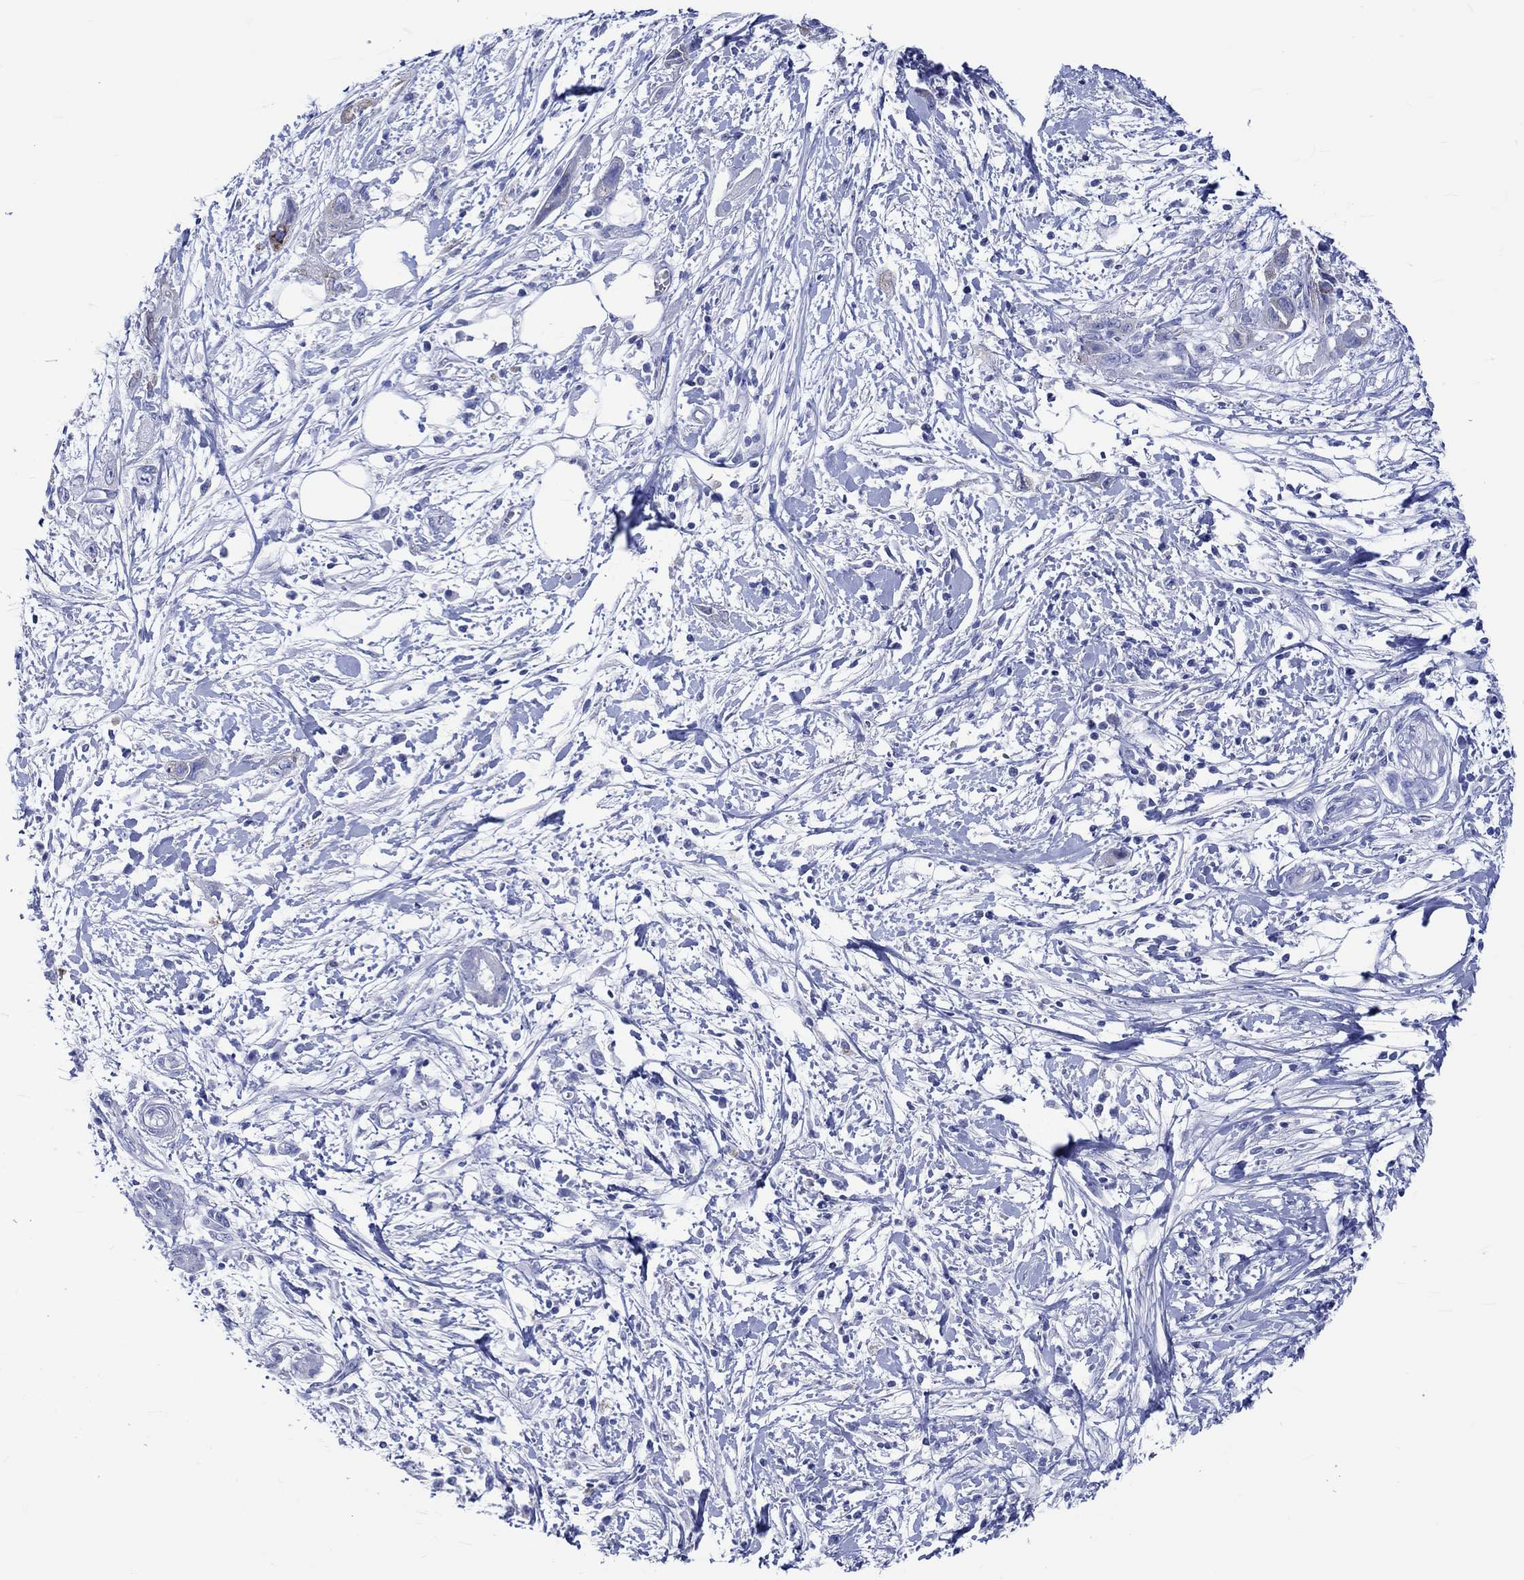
{"staining": {"intensity": "negative", "quantity": "none", "location": "none"}, "tissue": "pancreatic cancer", "cell_type": "Tumor cells", "image_type": "cancer", "snomed": [{"axis": "morphology", "description": "Adenocarcinoma, NOS"}, {"axis": "topography", "description": "Pancreas"}], "caption": "Adenocarcinoma (pancreatic) was stained to show a protein in brown. There is no significant positivity in tumor cells.", "gene": "KLHL33", "patient": {"sex": "male", "age": 72}}